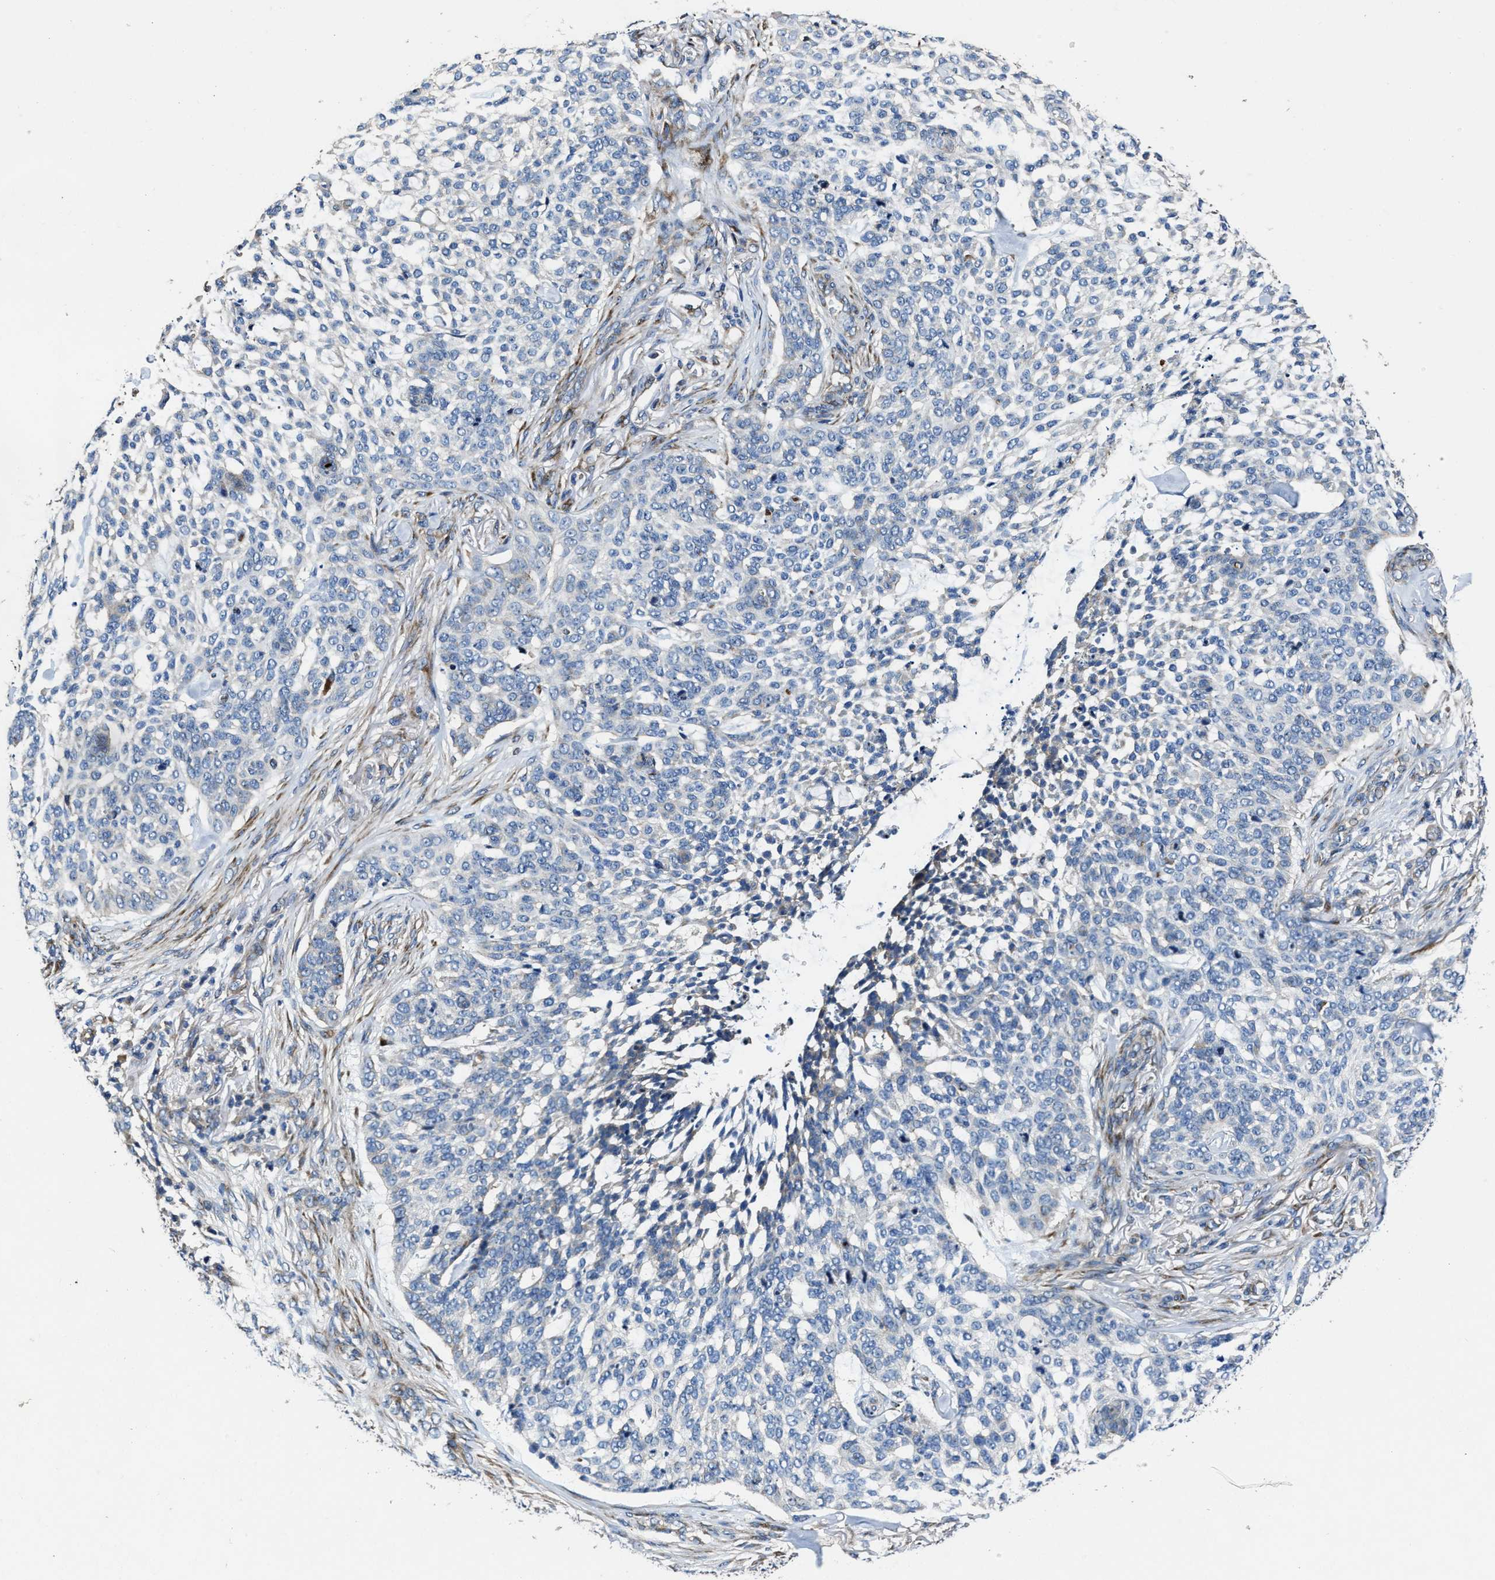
{"staining": {"intensity": "weak", "quantity": "<25%", "location": "cytoplasmic/membranous"}, "tissue": "skin cancer", "cell_type": "Tumor cells", "image_type": "cancer", "snomed": [{"axis": "morphology", "description": "Basal cell carcinoma"}, {"axis": "topography", "description": "Skin"}], "caption": "The histopathology image demonstrates no significant staining in tumor cells of skin basal cell carcinoma.", "gene": "PTAR1", "patient": {"sex": "female", "age": 64}}